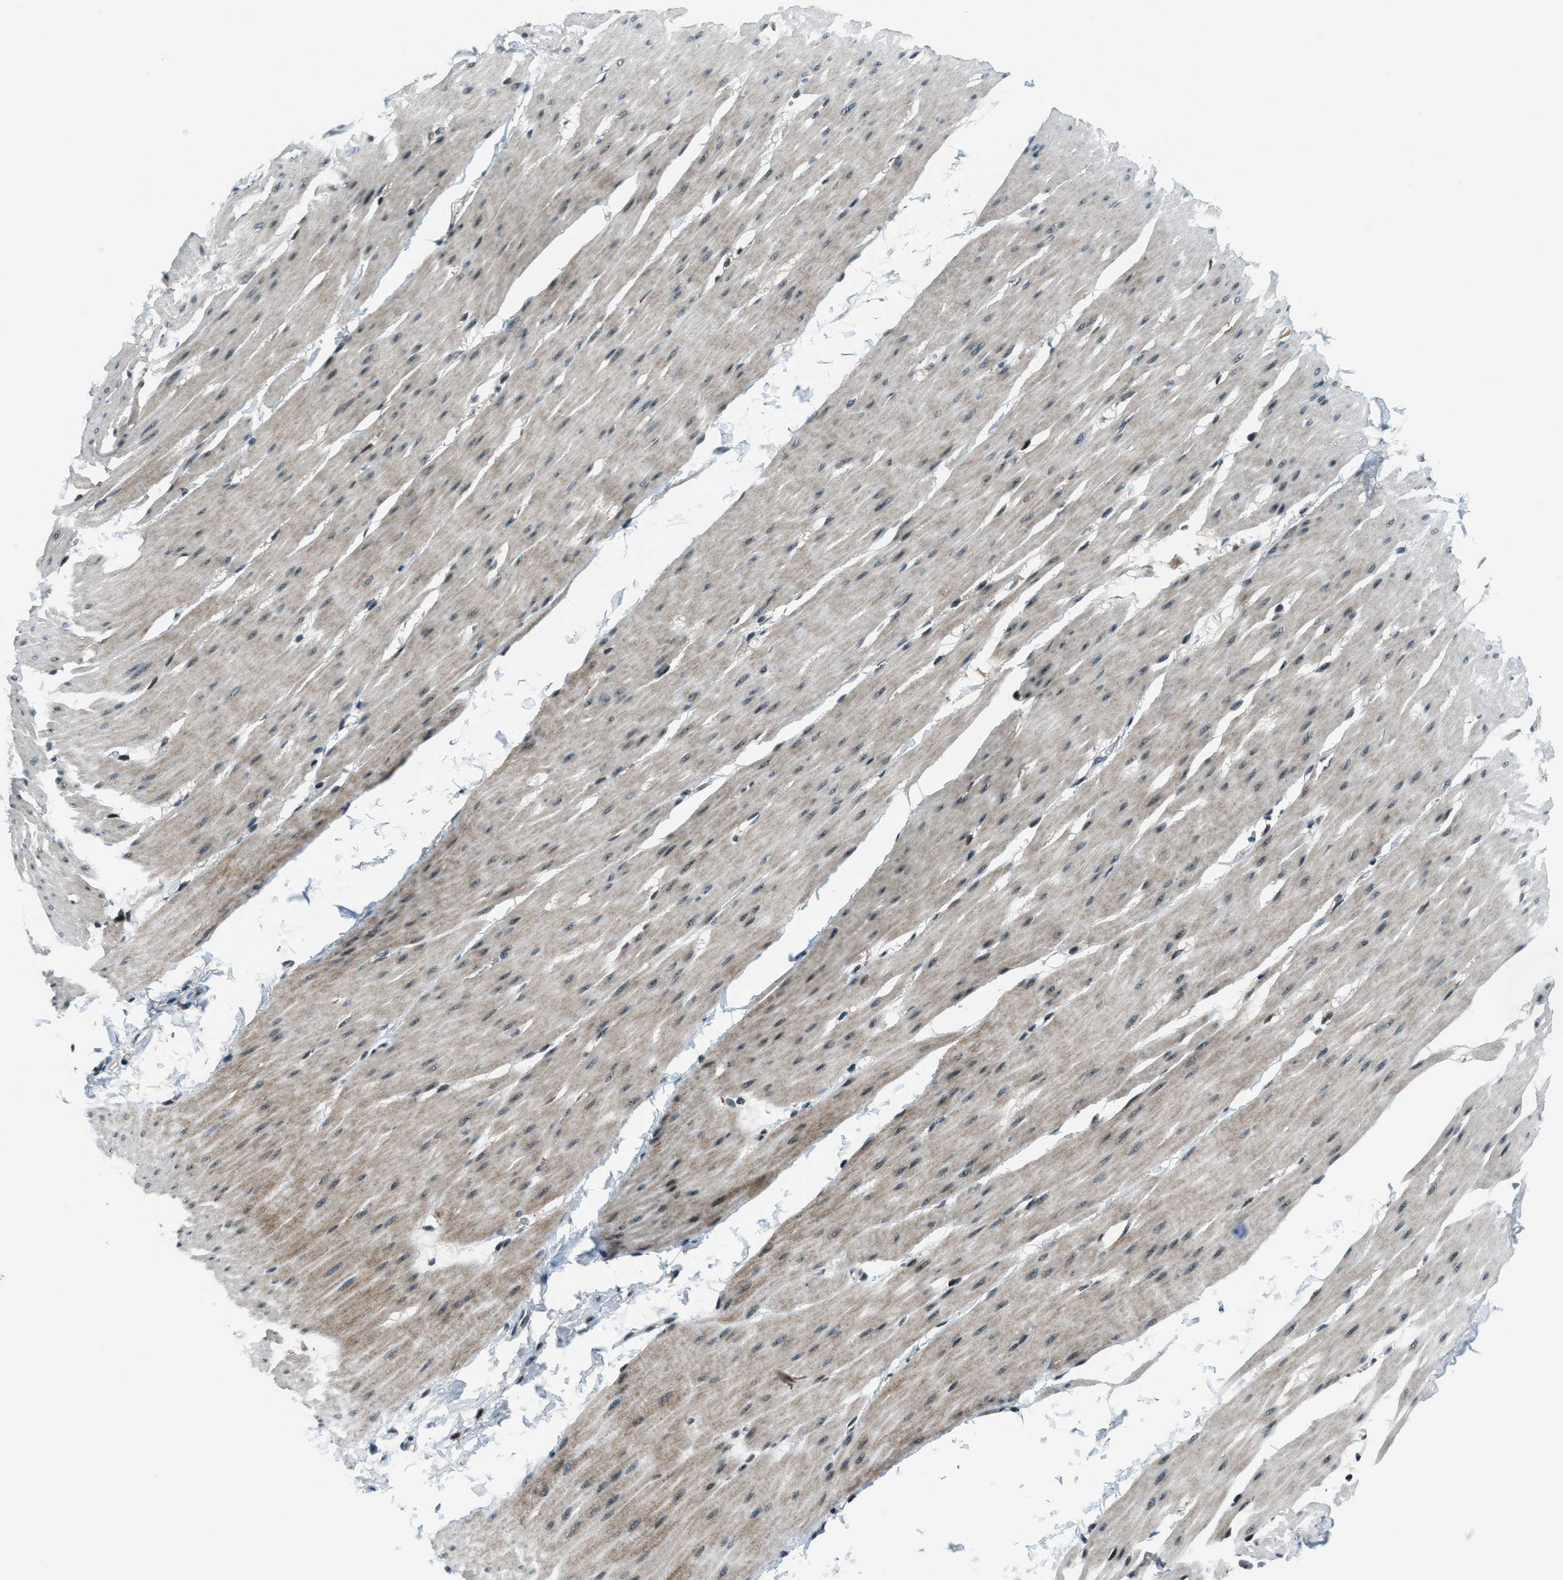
{"staining": {"intensity": "weak", "quantity": "<25%", "location": "cytoplasmic/membranous"}, "tissue": "smooth muscle", "cell_type": "Smooth muscle cells", "image_type": "normal", "snomed": [{"axis": "morphology", "description": "Normal tissue, NOS"}, {"axis": "topography", "description": "Smooth muscle"}, {"axis": "topography", "description": "Colon"}], "caption": "A histopathology image of human smooth muscle is negative for staining in smooth muscle cells. (Stains: DAB (3,3'-diaminobenzidine) IHC with hematoxylin counter stain, Microscopy: brightfield microscopy at high magnification).", "gene": "ACTL9", "patient": {"sex": "male", "age": 67}}